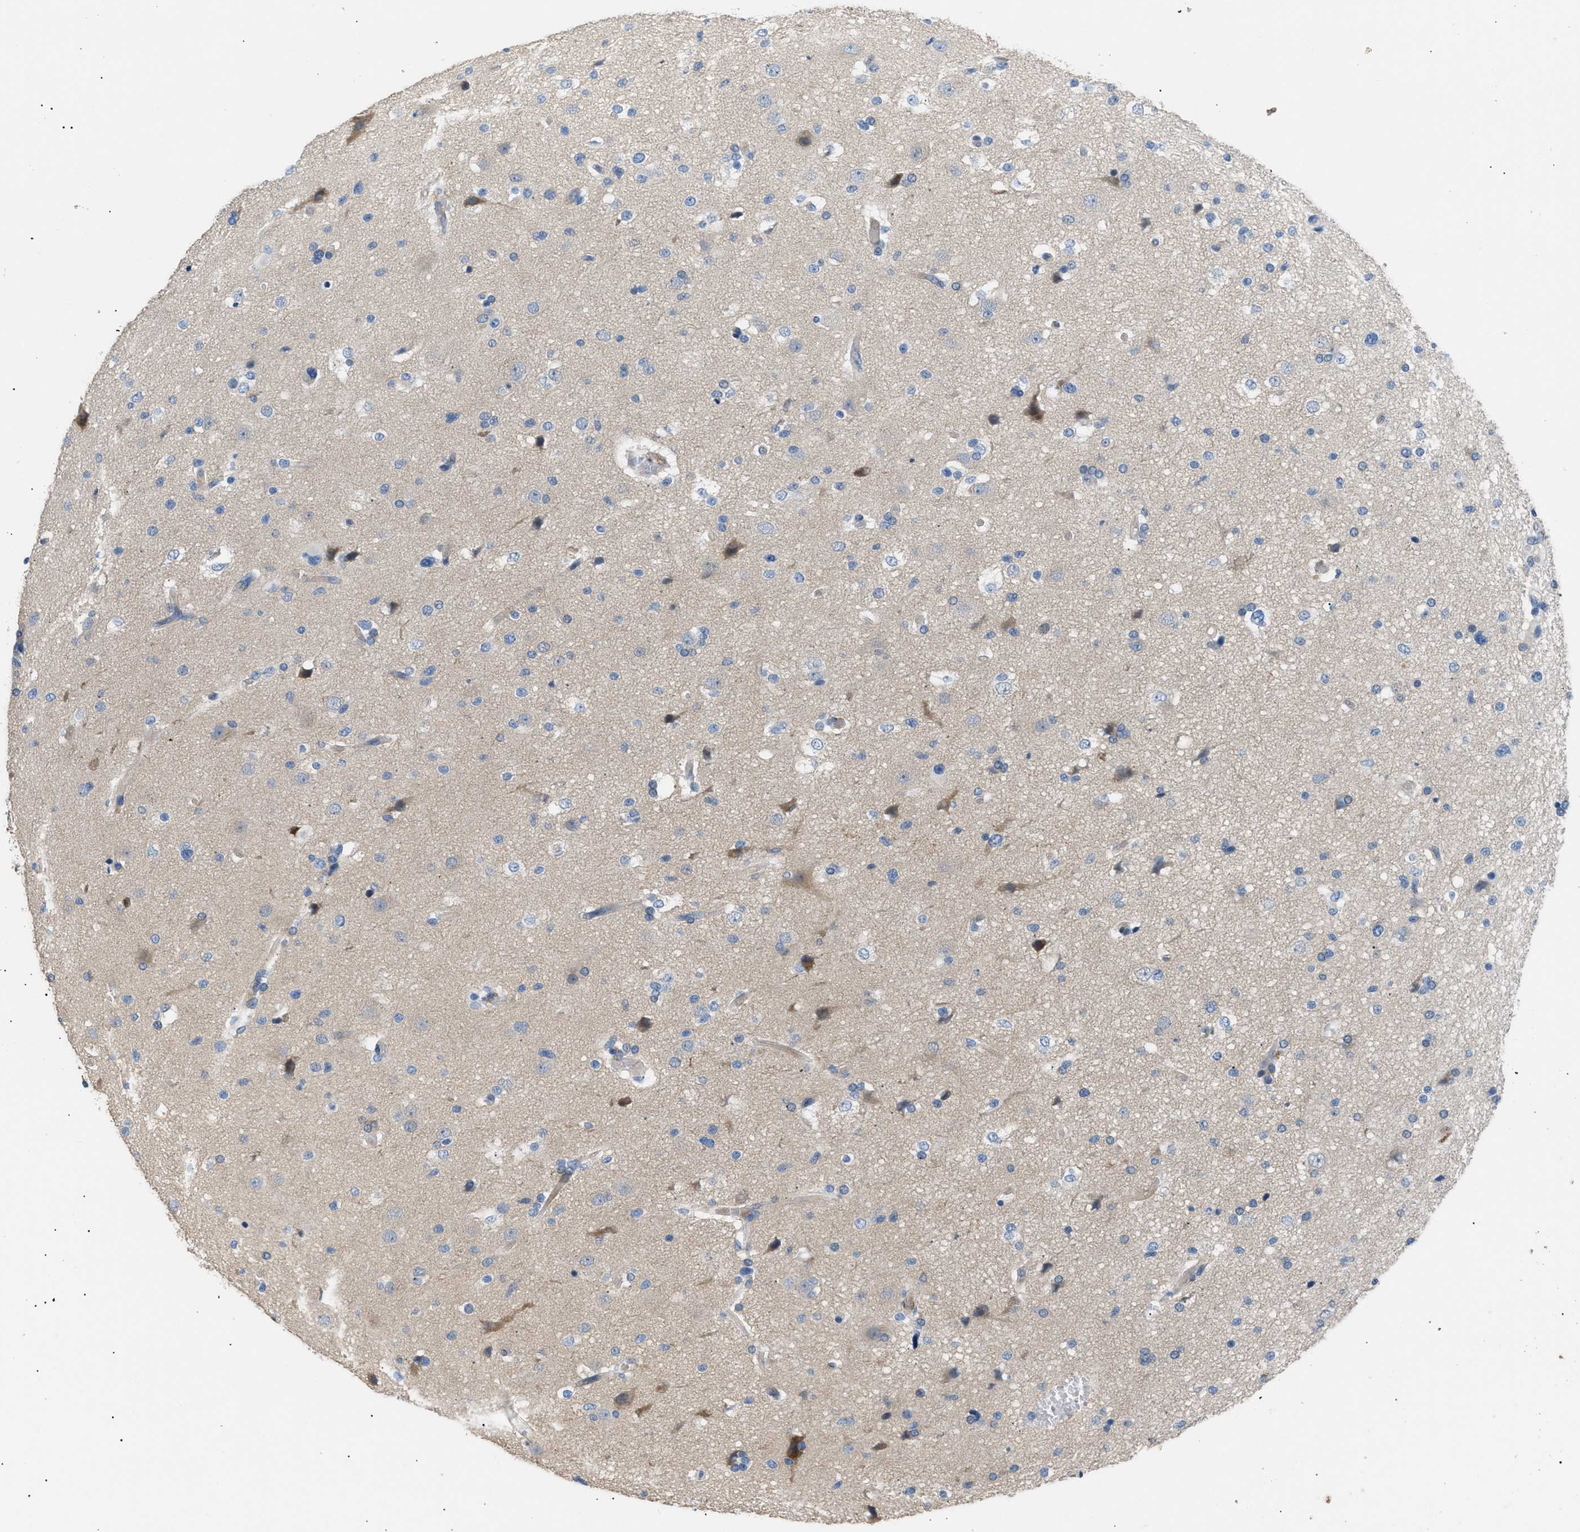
{"staining": {"intensity": "weak", "quantity": "25%-75%", "location": "cytoplasmic/membranous"}, "tissue": "glioma", "cell_type": "Tumor cells", "image_type": "cancer", "snomed": [{"axis": "morphology", "description": "Glioma, malignant, High grade"}, {"axis": "topography", "description": "Brain"}], "caption": "A histopathology image showing weak cytoplasmic/membranous expression in approximately 25%-75% of tumor cells in glioma, as visualized by brown immunohistochemical staining.", "gene": "ICA1", "patient": {"sex": "male", "age": 33}}